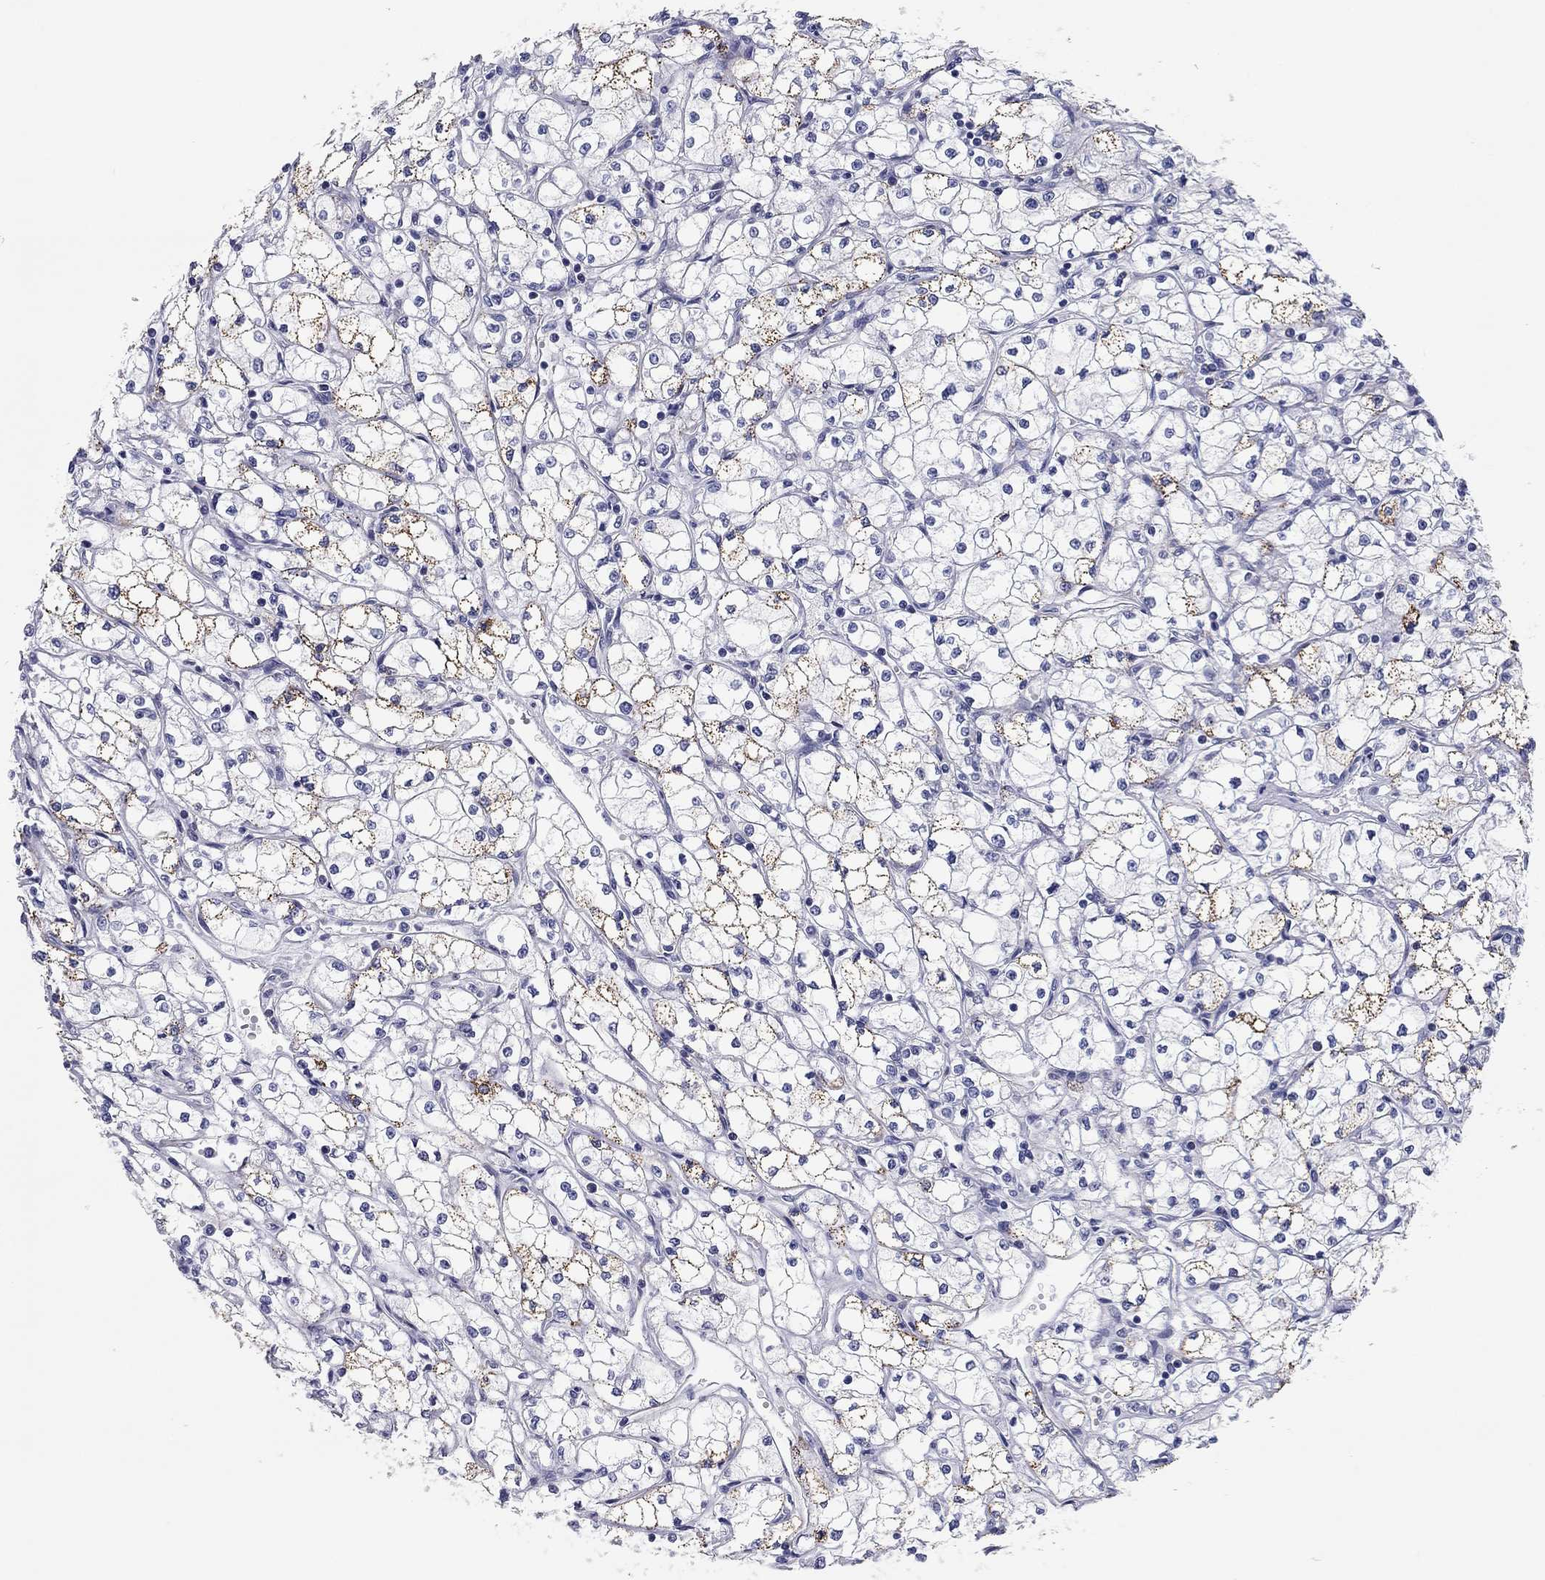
{"staining": {"intensity": "moderate", "quantity": "25%-75%", "location": "cytoplasmic/membranous"}, "tissue": "renal cancer", "cell_type": "Tumor cells", "image_type": "cancer", "snomed": [{"axis": "morphology", "description": "Adenocarcinoma, NOS"}, {"axis": "topography", "description": "Kidney"}], "caption": "Protein expression analysis of renal adenocarcinoma demonstrates moderate cytoplasmic/membranous staining in approximately 25%-75% of tumor cells.", "gene": "CHI3L2", "patient": {"sex": "male", "age": 67}}